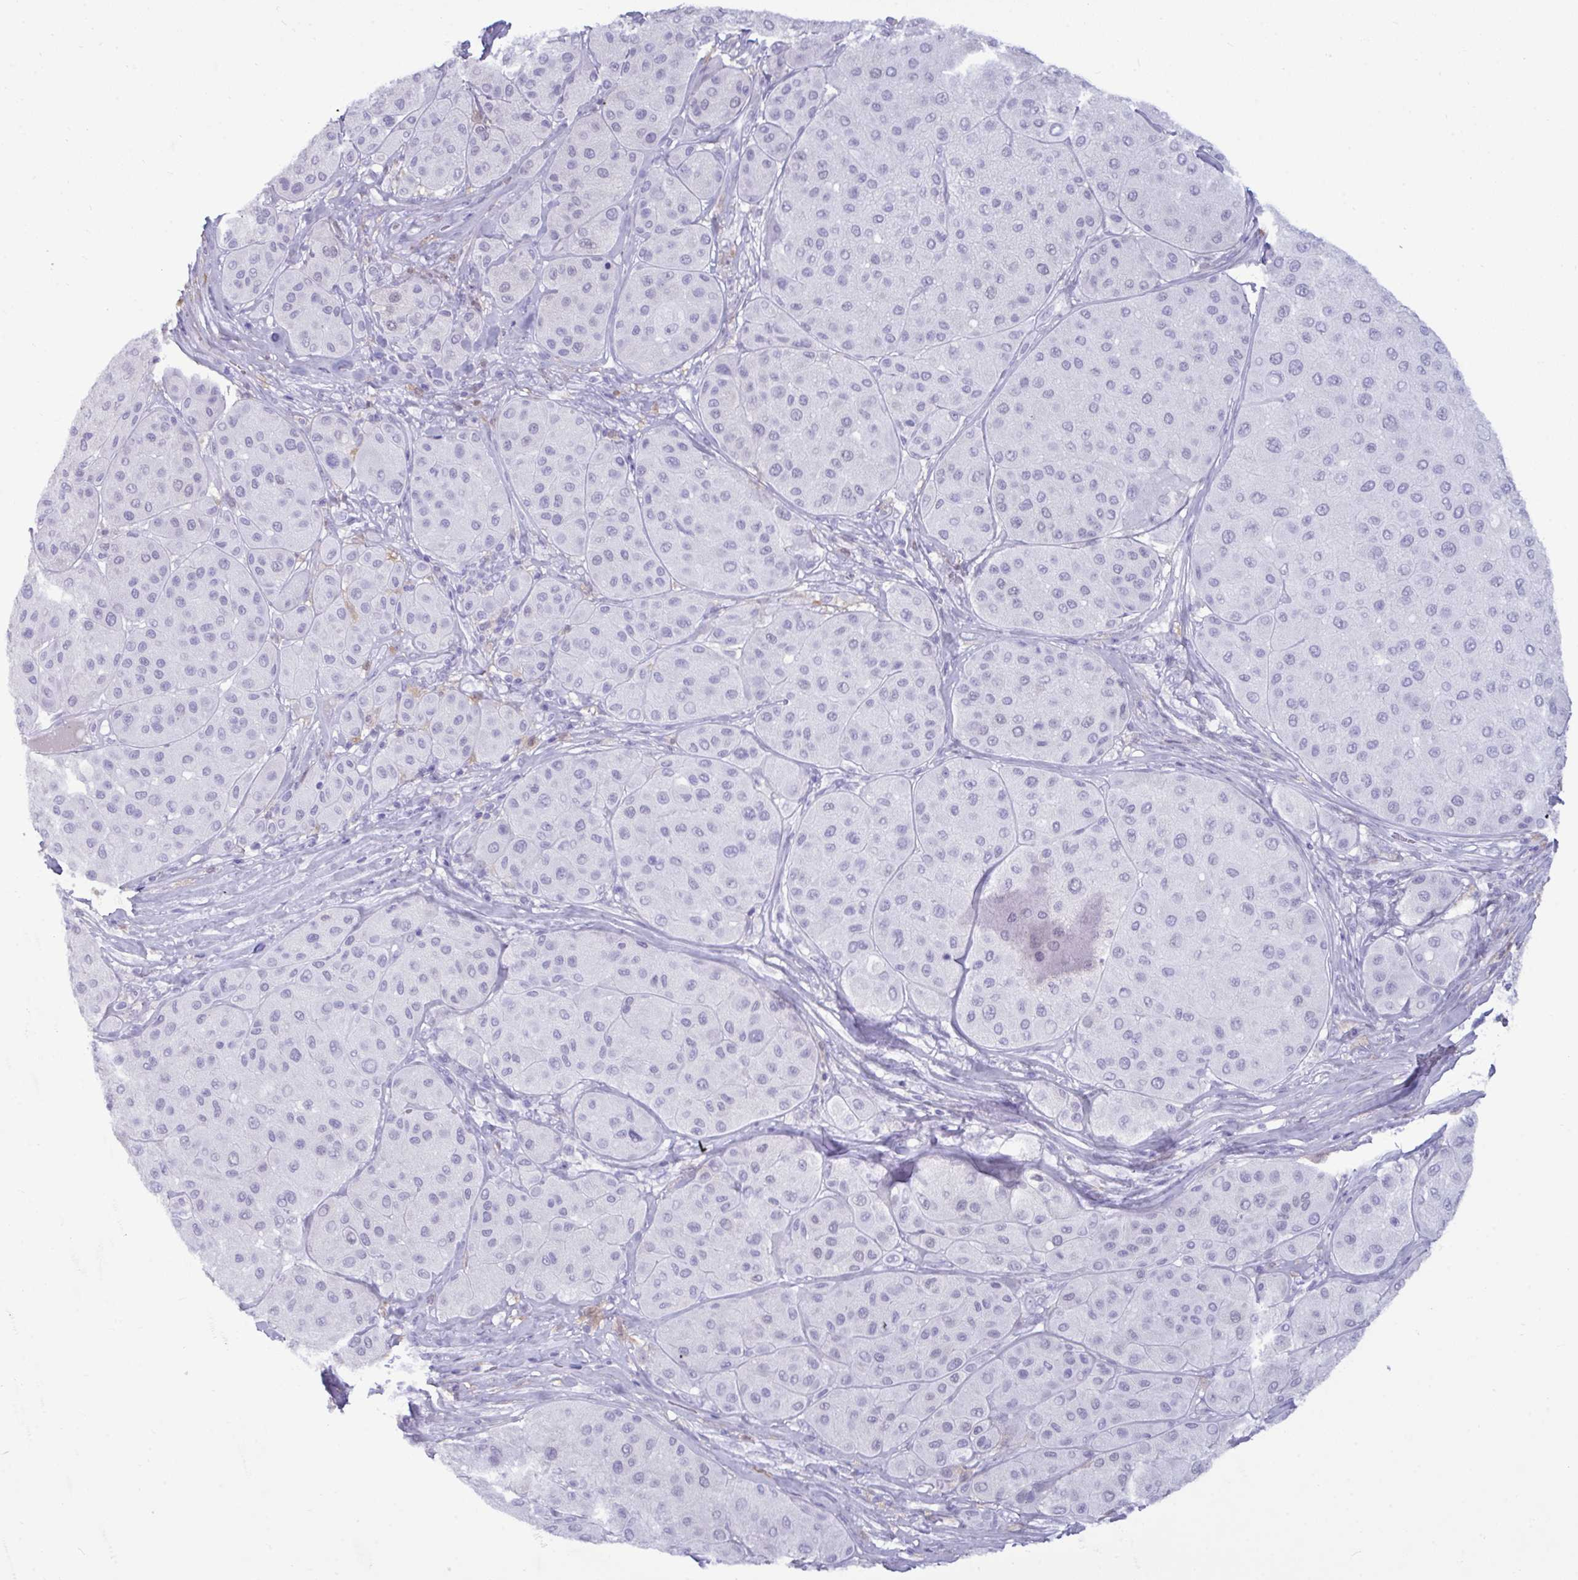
{"staining": {"intensity": "negative", "quantity": "none", "location": "none"}, "tissue": "melanoma", "cell_type": "Tumor cells", "image_type": "cancer", "snomed": [{"axis": "morphology", "description": "Malignant melanoma, Metastatic site"}, {"axis": "topography", "description": "Smooth muscle"}], "caption": "IHC of human melanoma reveals no positivity in tumor cells.", "gene": "ANKRD60", "patient": {"sex": "male", "age": 41}}